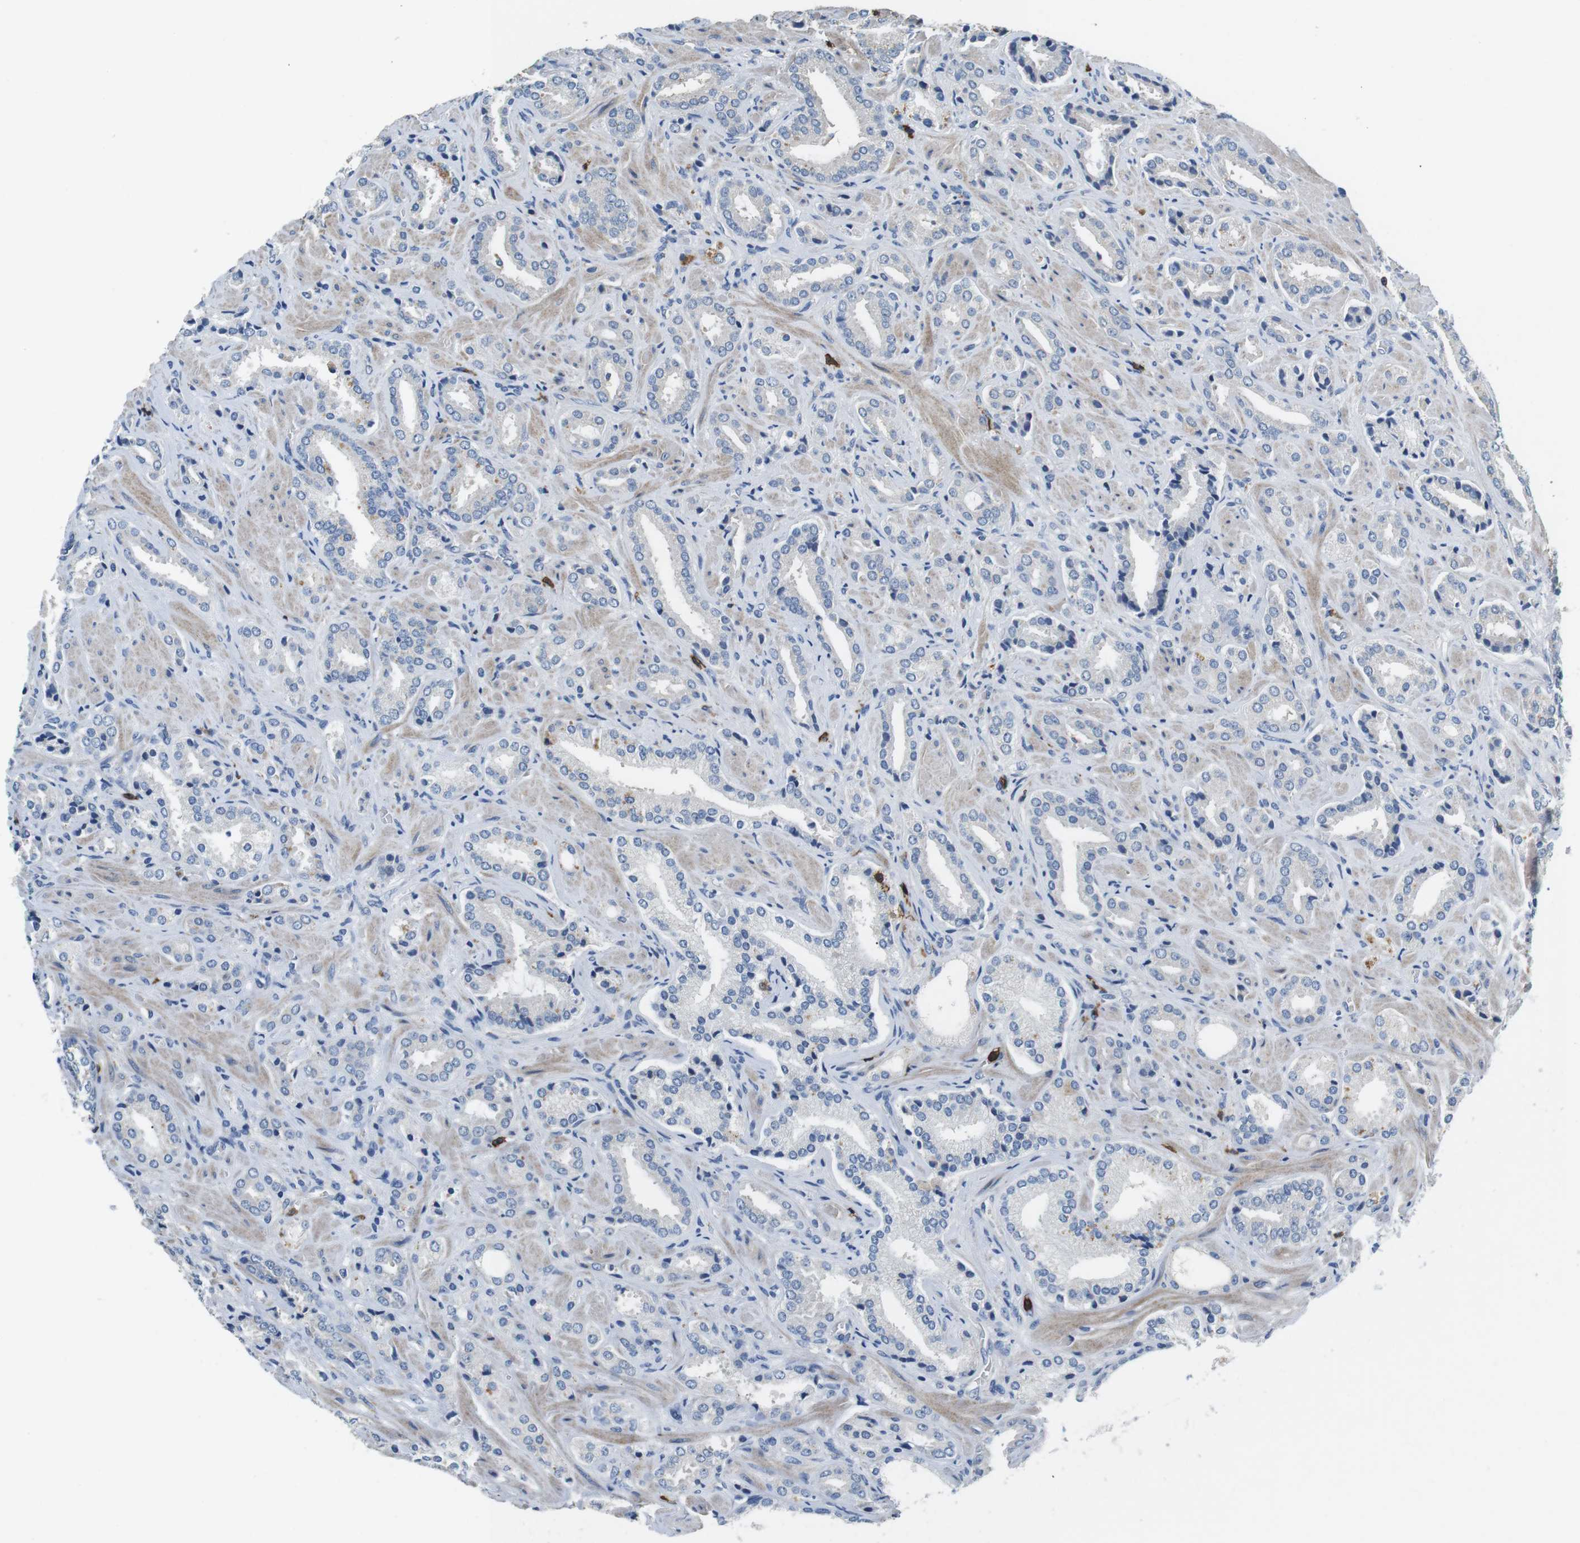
{"staining": {"intensity": "negative", "quantity": "none", "location": "none"}, "tissue": "prostate cancer", "cell_type": "Tumor cells", "image_type": "cancer", "snomed": [{"axis": "morphology", "description": "Adenocarcinoma, High grade"}, {"axis": "topography", "description": "Prostate"}], "caption": "Immunohistochemical staining of human prostate adenocarcinoma (high-grade) shows no significant expression in tumor cells. The staining was performed using DAB (3,3'-diaminobenzidine) to visualize the protein expression in brown, while the nuclei were stained in blue with hematoxylin (Magnification: 20x).", "gene": "CD6", "patient": {"sex": "male", "age": 64}}